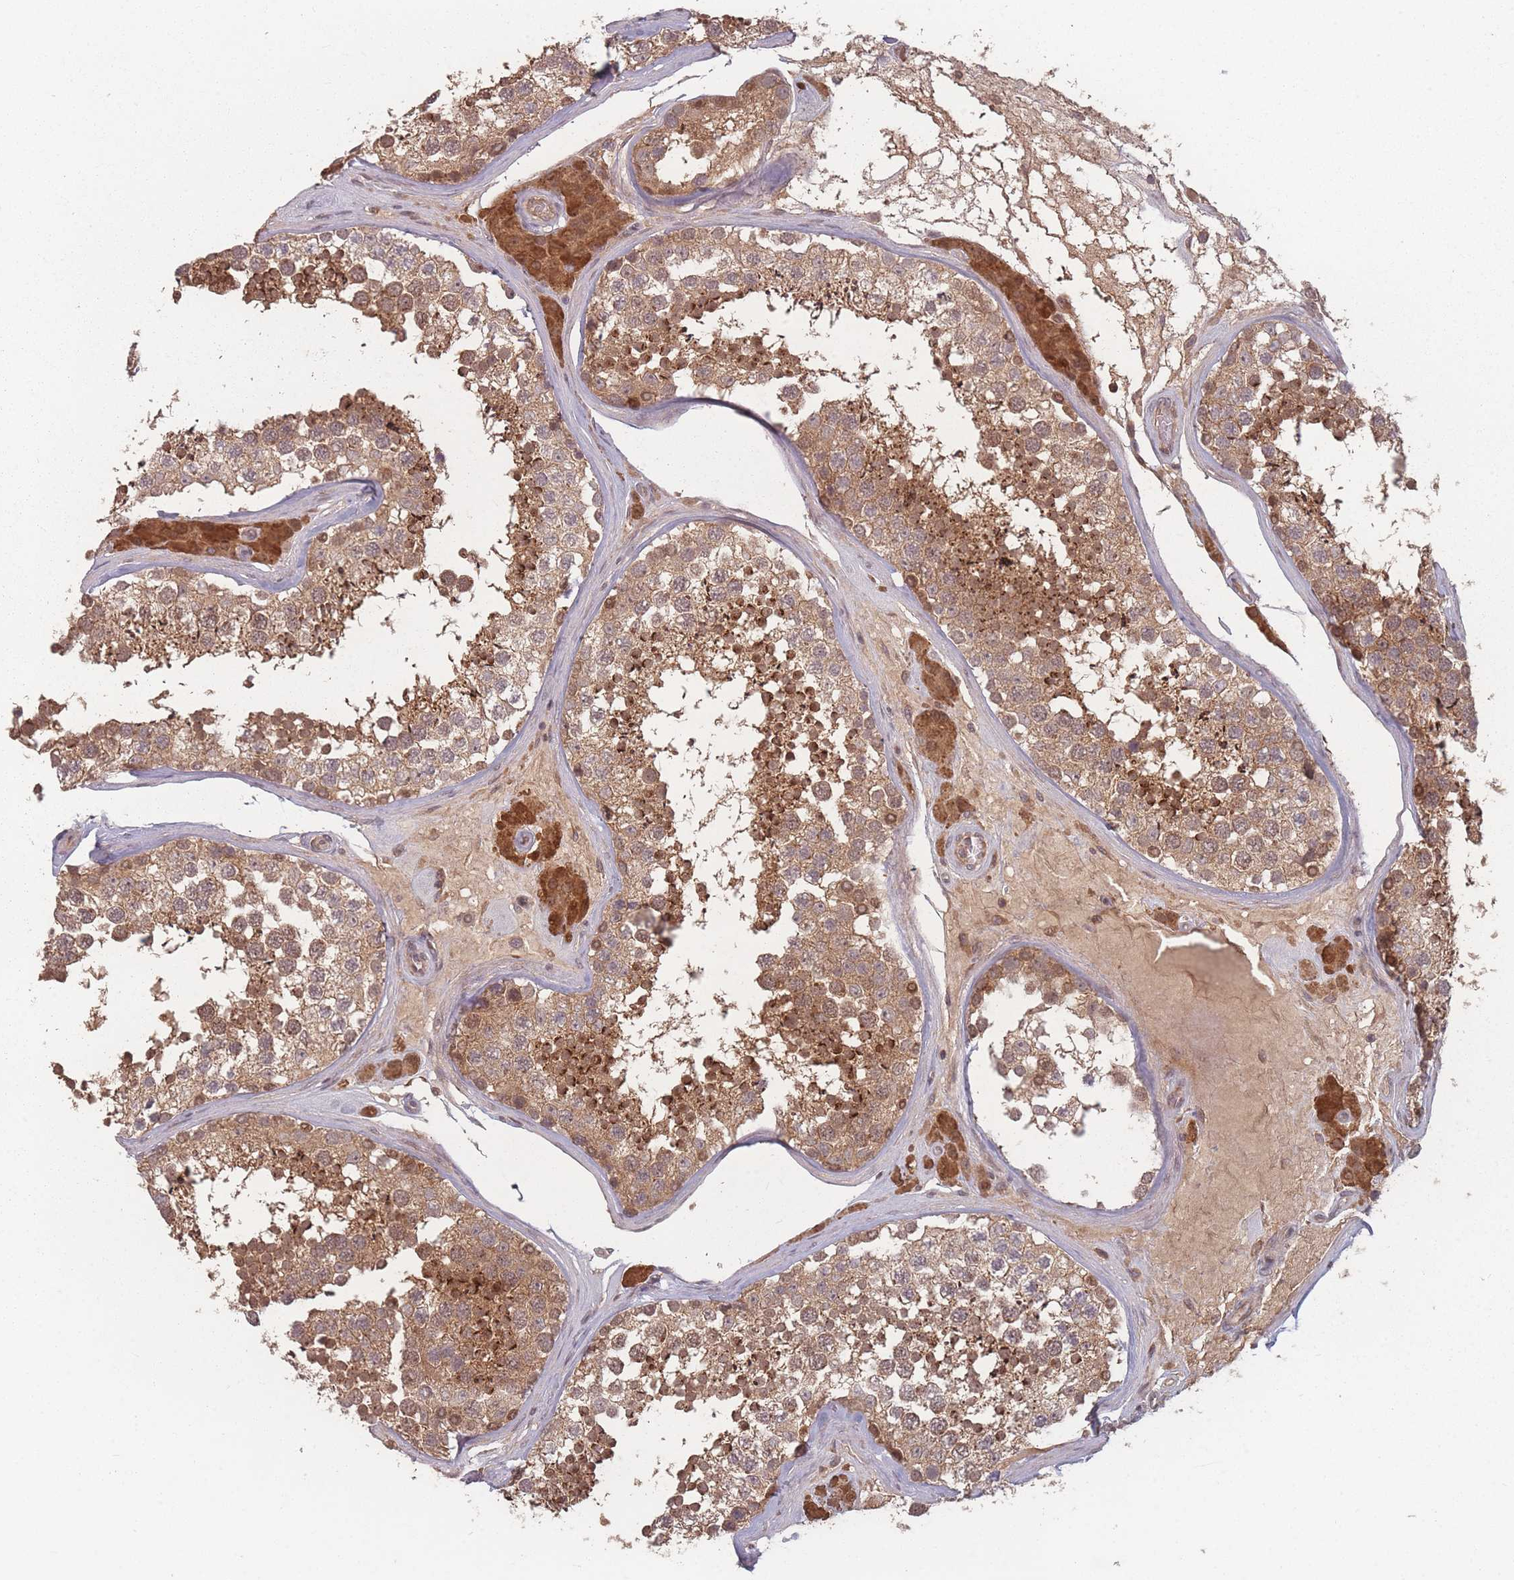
{"staining": {"intensity": "strong", "quantity": ">75%", "location": "cytoplasmic/membranous"}, "tissue": "testis", "cell_type": "Cells in seminiferous ducts", "image_type": "normal", "snomed": [{"axis": "morphology", "description": "Normal tissue, NOS"}, {"axis": "topography", "description": "Testis"}], "caption": "Immunohistochemical staining of benign human testis exhibits high levels of strong cytoplasmic/membranous staining in about >75% of cells in seminiferous ducts. Using DAB (brown) and hematoxylin (blue) stains, captured at high magnification using brightfield microscopy.", "gene": "HAGH", "patient": {"sex": "male", "age": 46}}